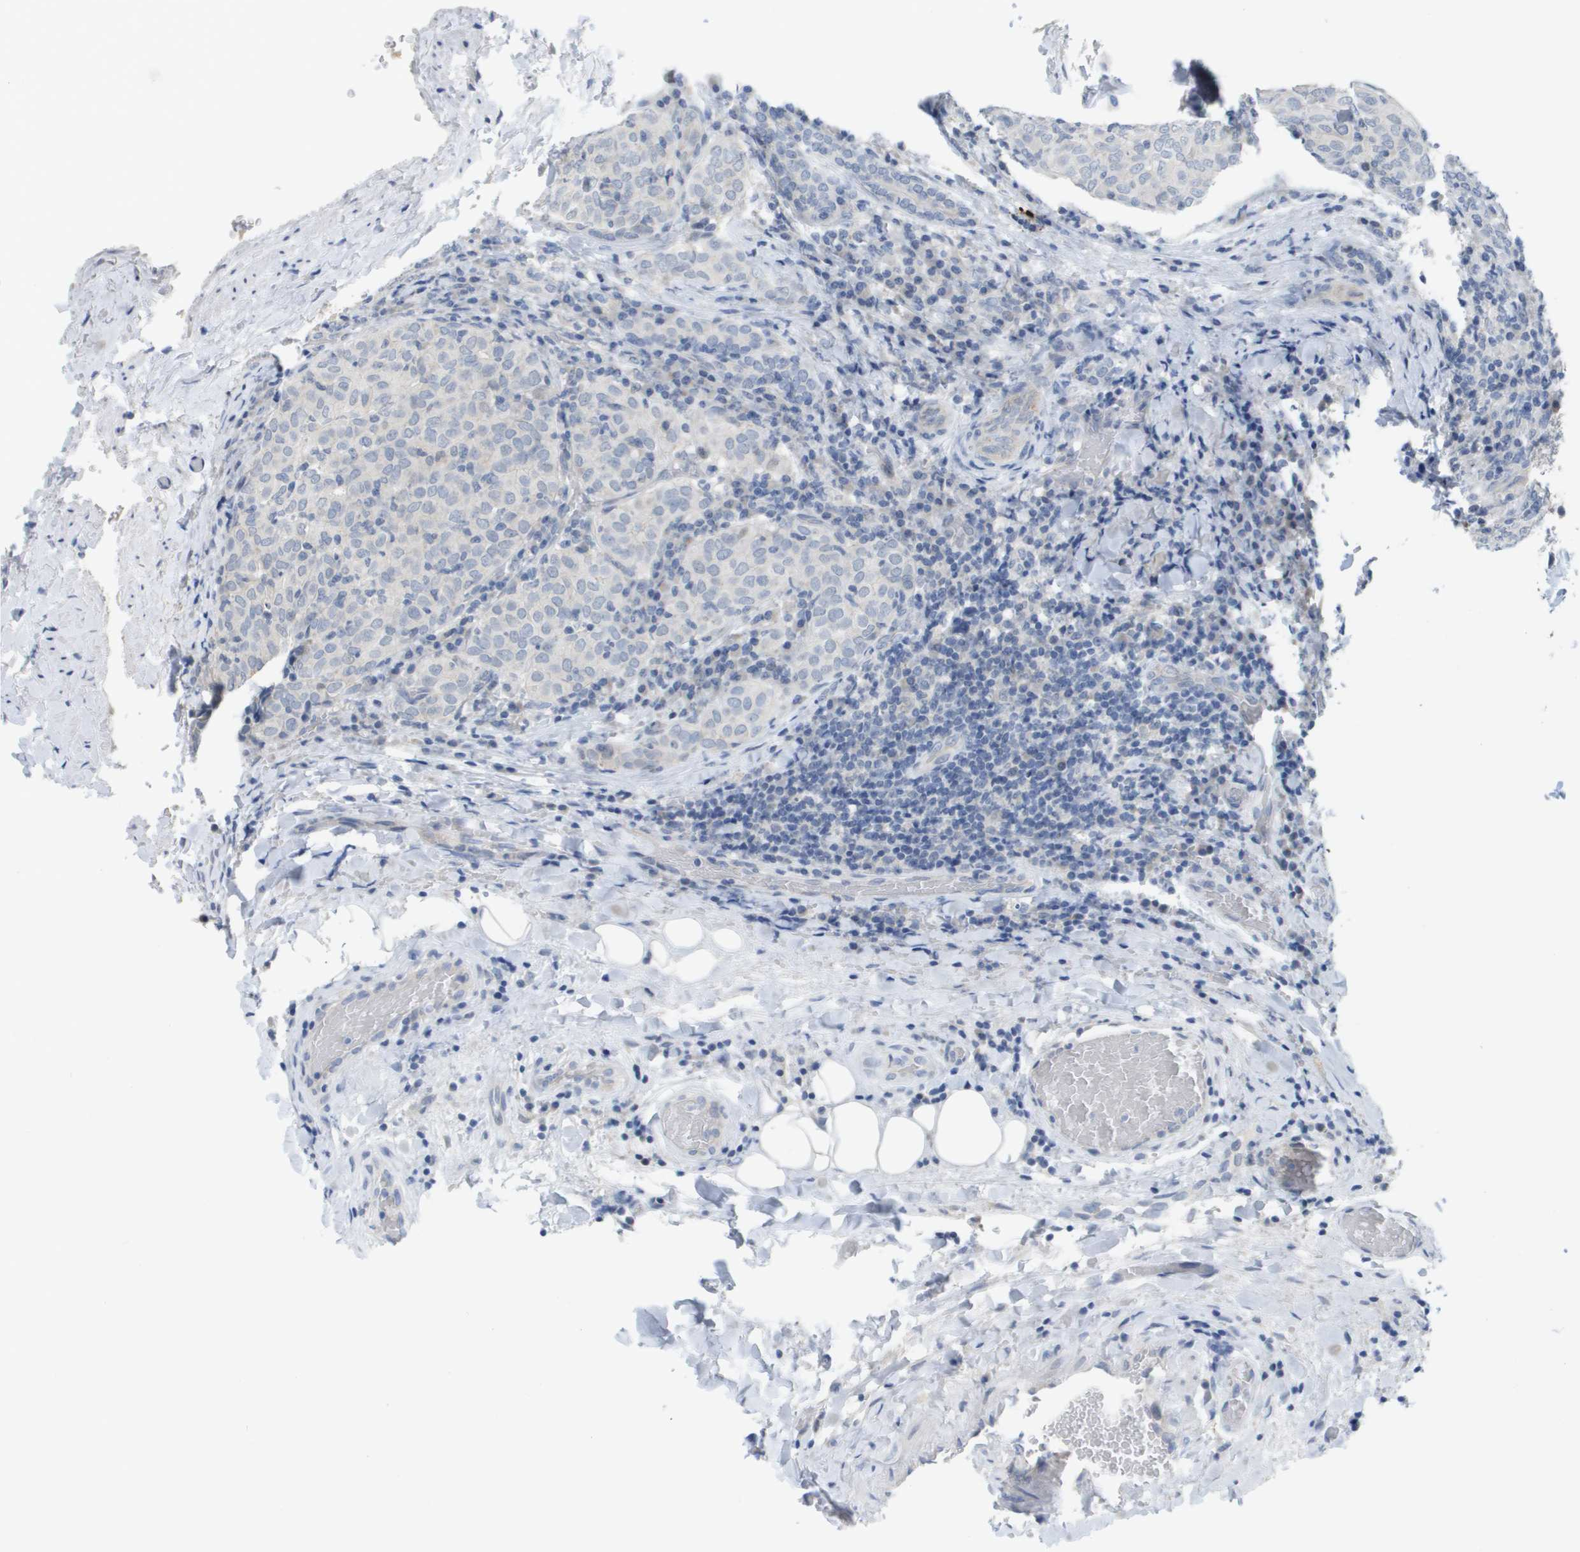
{"staining": {"intensity": "negative", "quantity": "none", "location": "none"}, "tissue": "thyroid cancer", "cell_type": "Tumor cells", "image_type": "cancer", "snomed": [{"axis": "morphology", "description": "Normal tissue, NOS"}, {"axis": "morphology", "description": "Papillary adenocarcinoma, NOS"}, {"axis": "topography", "description": "Thyroid gland"}], "caption": "IHC of human papillary adenocarcinoma (thyroid) displays no expression in tumor cells. Brightfield microscopy of IHC stained with DAB (brown) and hematoxylin (blue), captured at high magnification.", "gene": "PDE4A", "patient": {"sex": "female", "age": 30}}